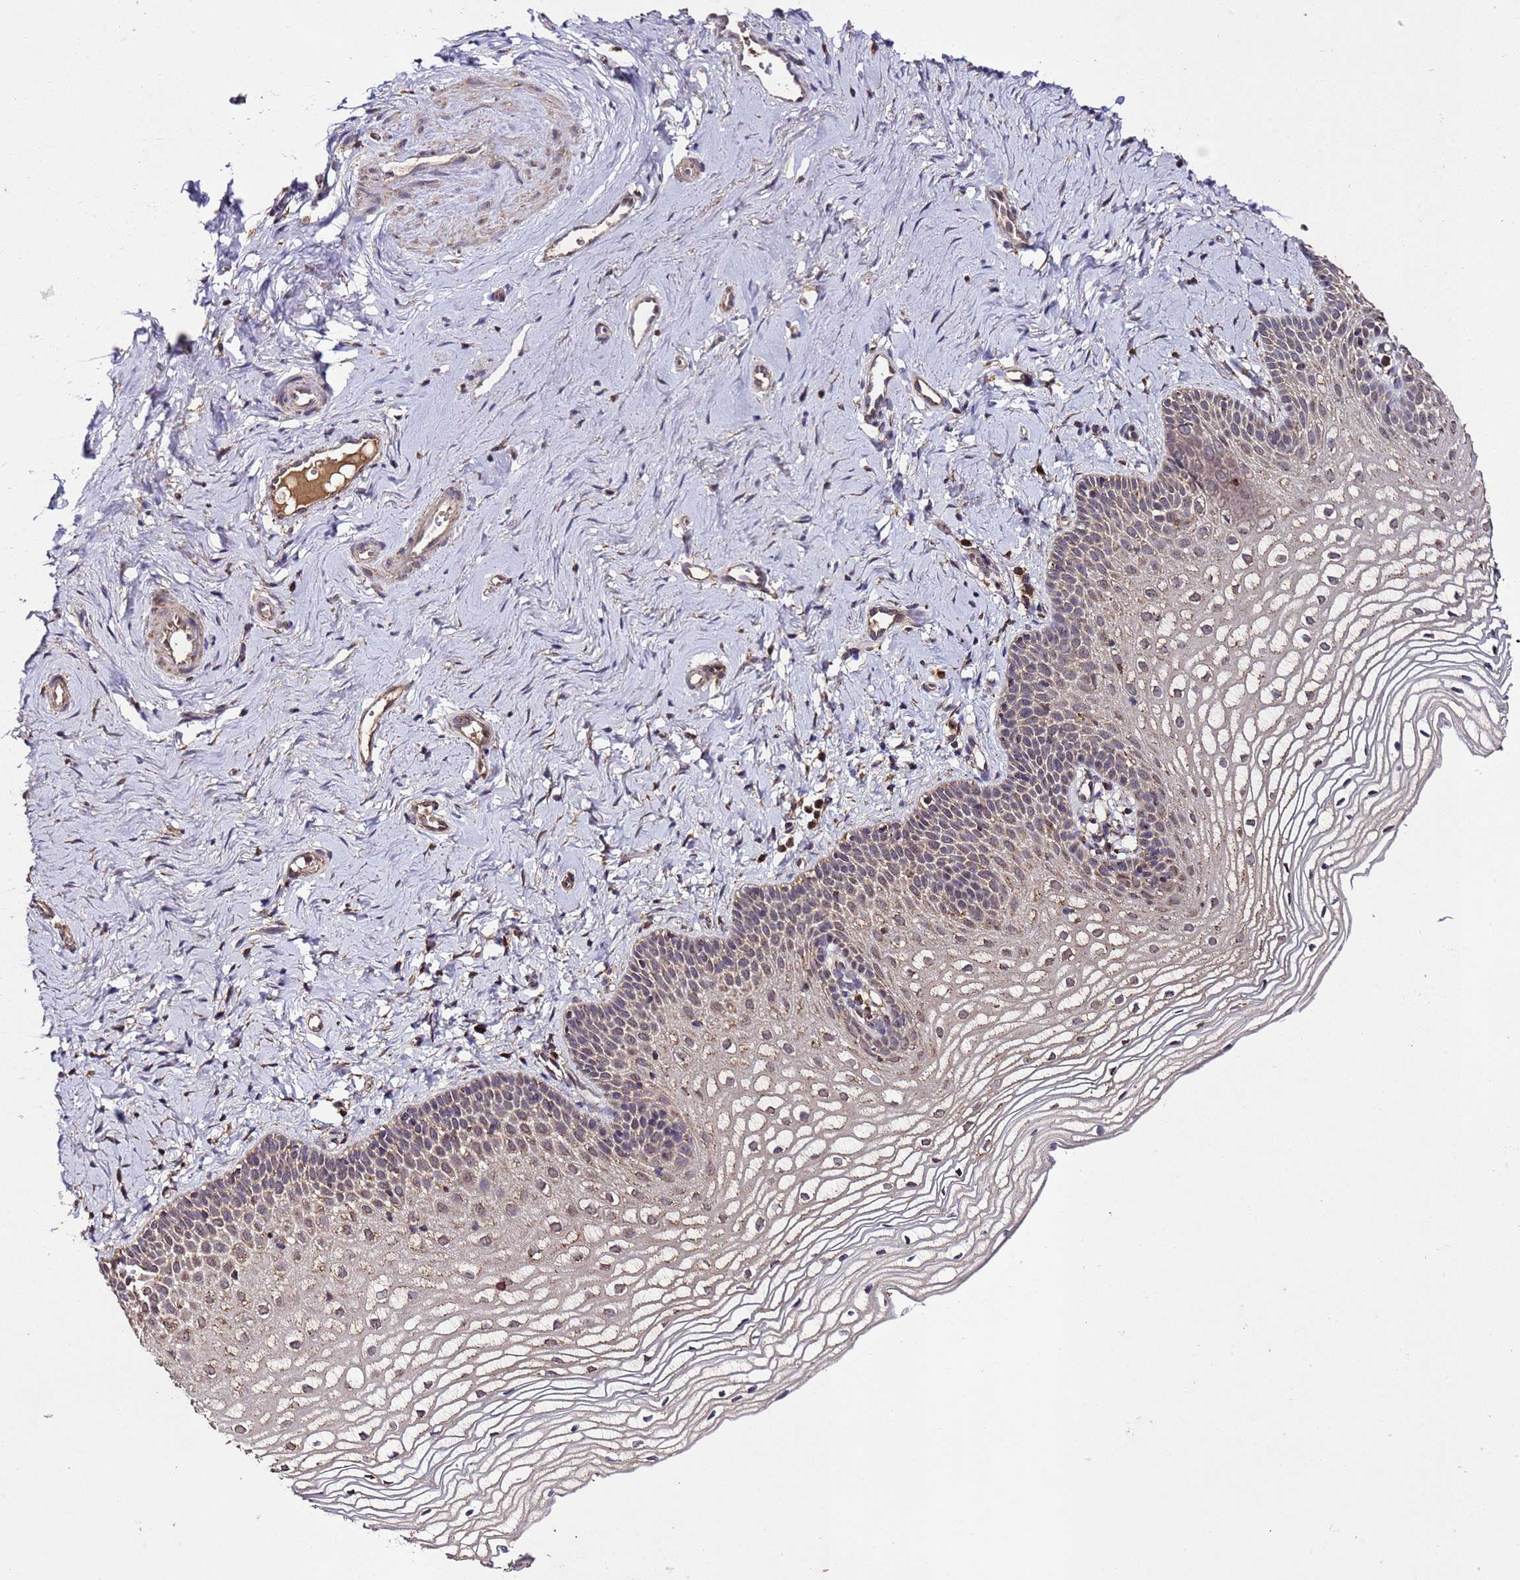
{"staining": {"intensity": "moderate", "quantity": "25%-75%", "location": "cytoplasmic/membranous"}, "tissue": "vagina", "cell_type": "Squamous epithelial cells", "image_type": "normal", "snomed": [{"axis": "morphology", "description": "Normal tissue, NOS"}, {"axis": "topography", "description": "Vagina"}], "caption": "Immunohistochemistry (IHC) of normal vagina displays medium levels of moderate cytoplasmic/membranous staining in approximately 25%-75% of squamous epithelial cells. (brown staining indicates protein expression, while blue staining denotes nuclei).", "gene": "HSPBAP1", "patient": {"sex": "female", "age": 56}}